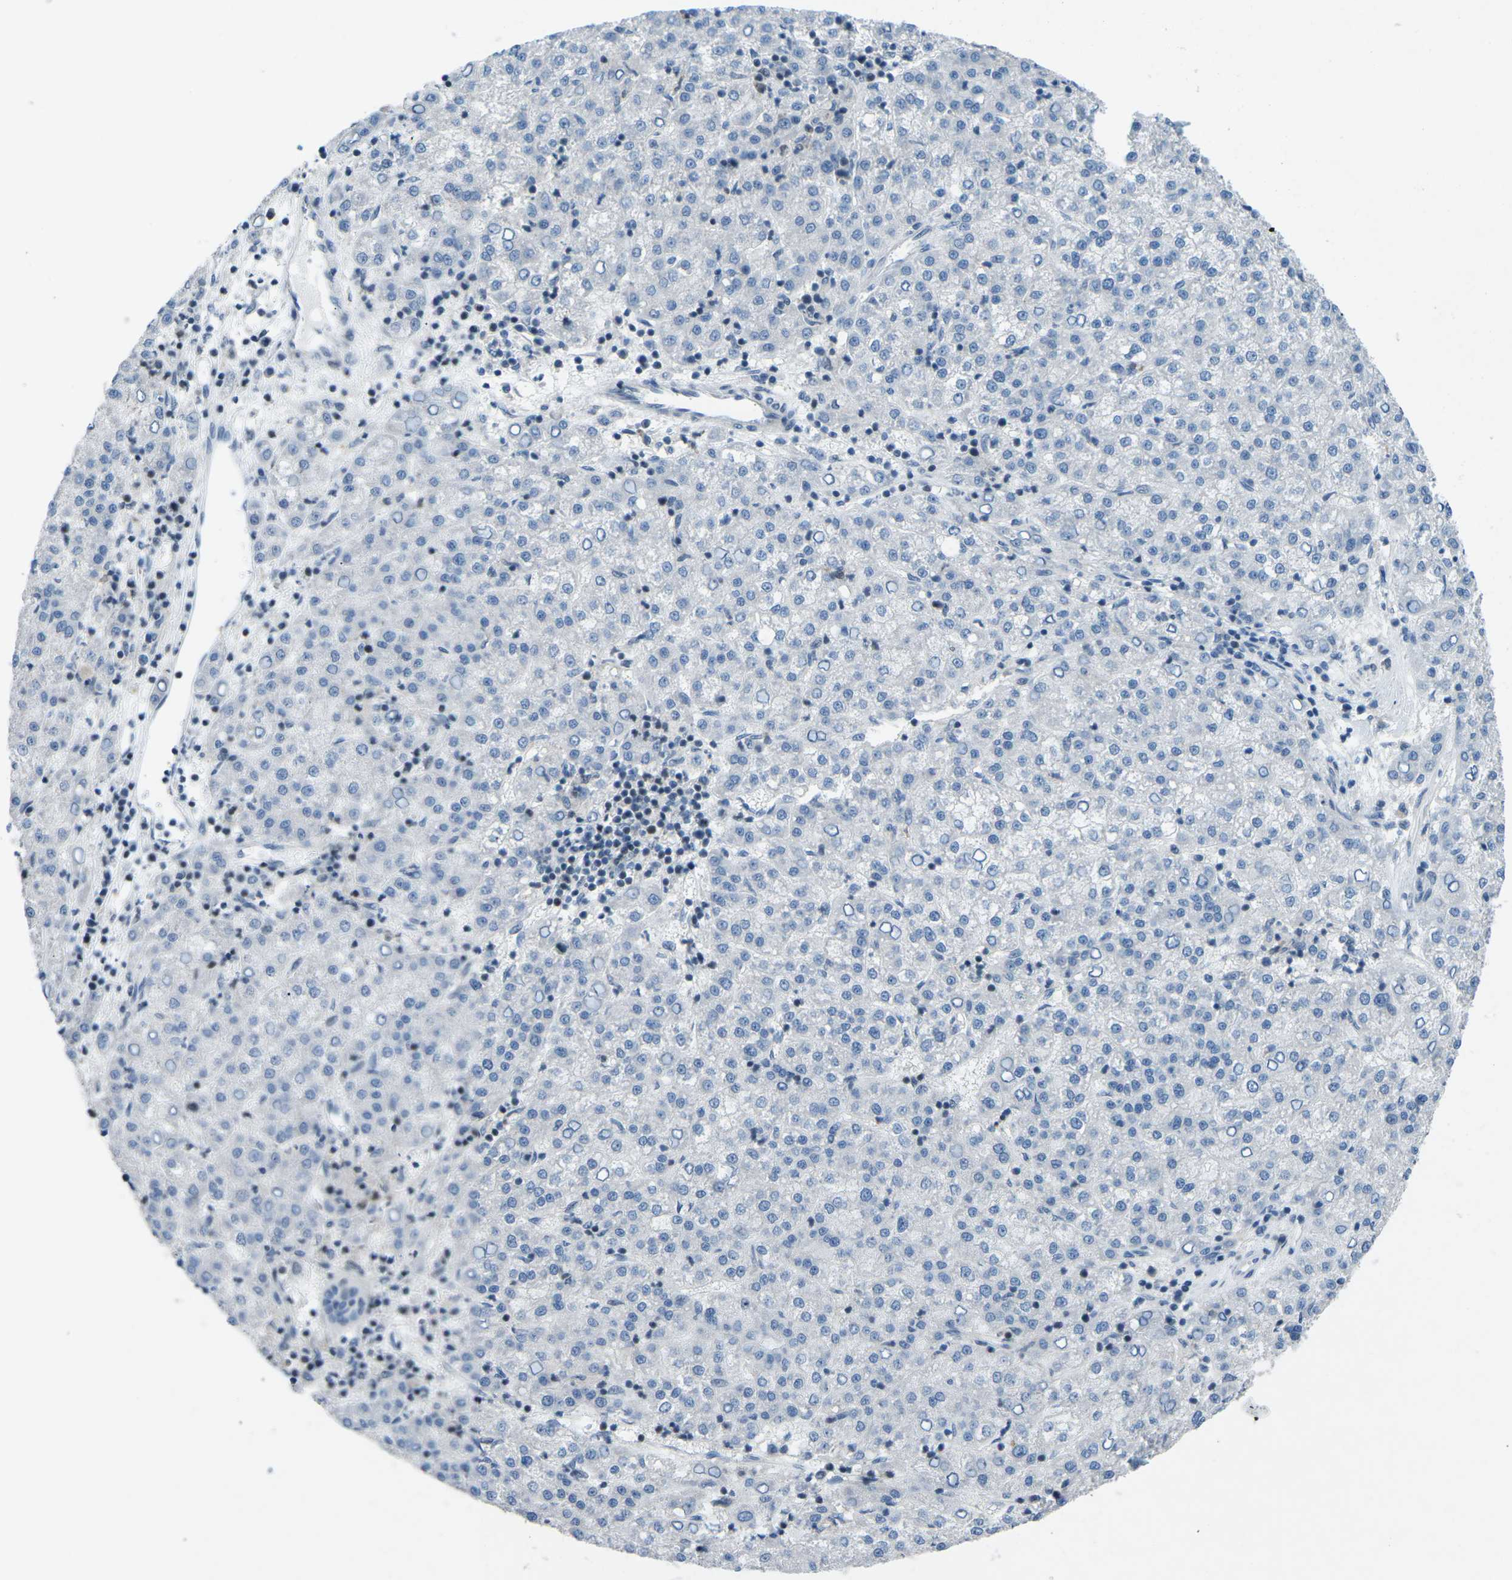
{"staining": {"intensity": "negative", "quantity": "none", "location": "none"}, "tissue": "liver cancer", "cell_type": "Tumor cells", "image_type": "cancer", "snomed": [{"axis": "morphology", "description": "Carcinoma, Hepatocellular, NOS"}, {"axis": "topography", "description": "Liver"}], "caption": "Image shows no protein positivity in tumor cells of liver cancer (hepatocellular carcinoma) tissue.", "gene": "MBNL1", "patient": {"sex": "female", "age": 58}}